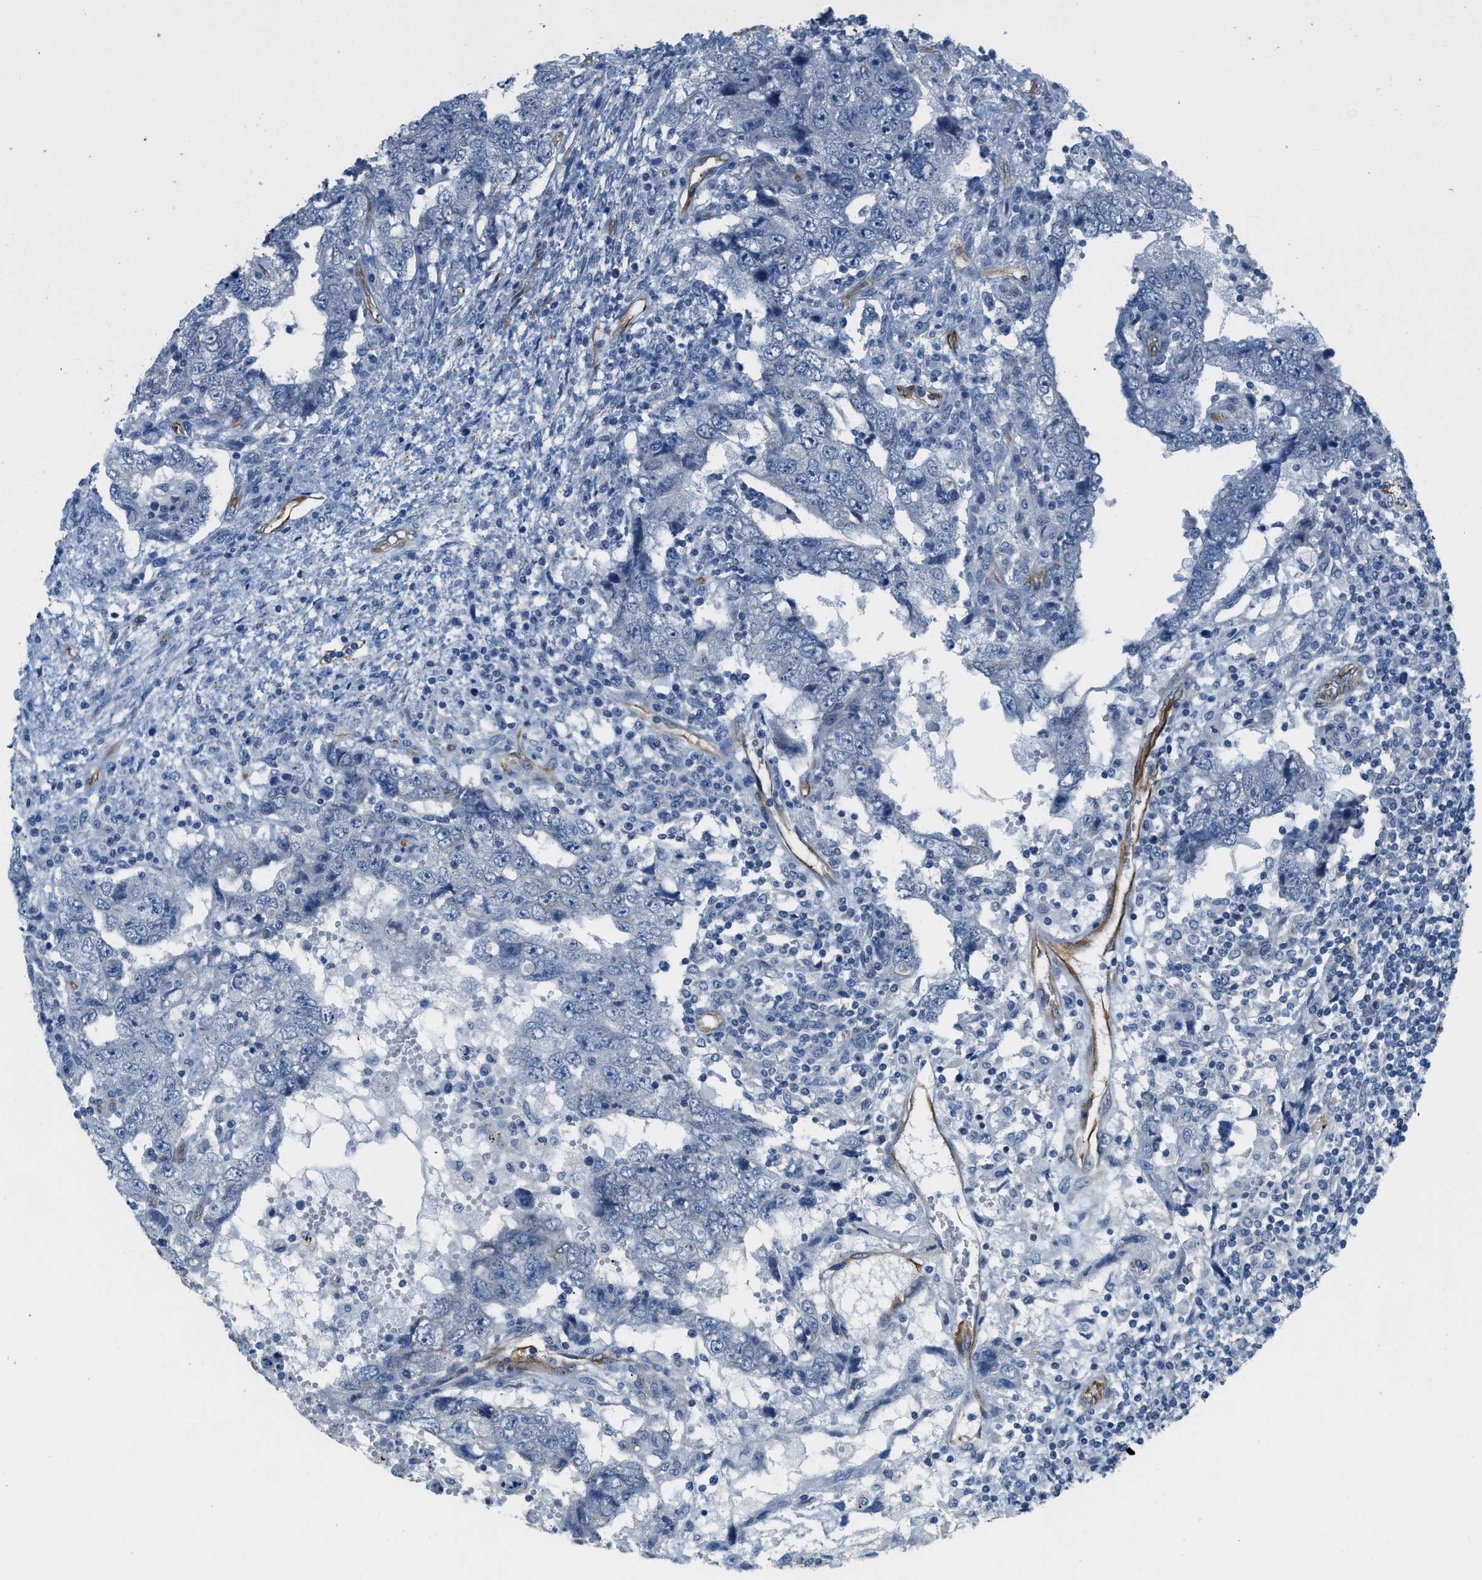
{"staining": {"intensity": "negative", "quantity": "none", "location": "none"}, "tissue": "testis cancer", "cell_type": "Tumor cells", "image_type": "cancer", "snomed": [{"axis": "morphology", "description": "Carcinoma, Embryonal, NOS"}, {"axis": "topography", "description": "Testis"}], "caption": "Human testis cancer stained for a protein using IHC displays no staining in tumor cells.", "gene": "TMEM43", "patient": {"sex": "male", "age": 26}}